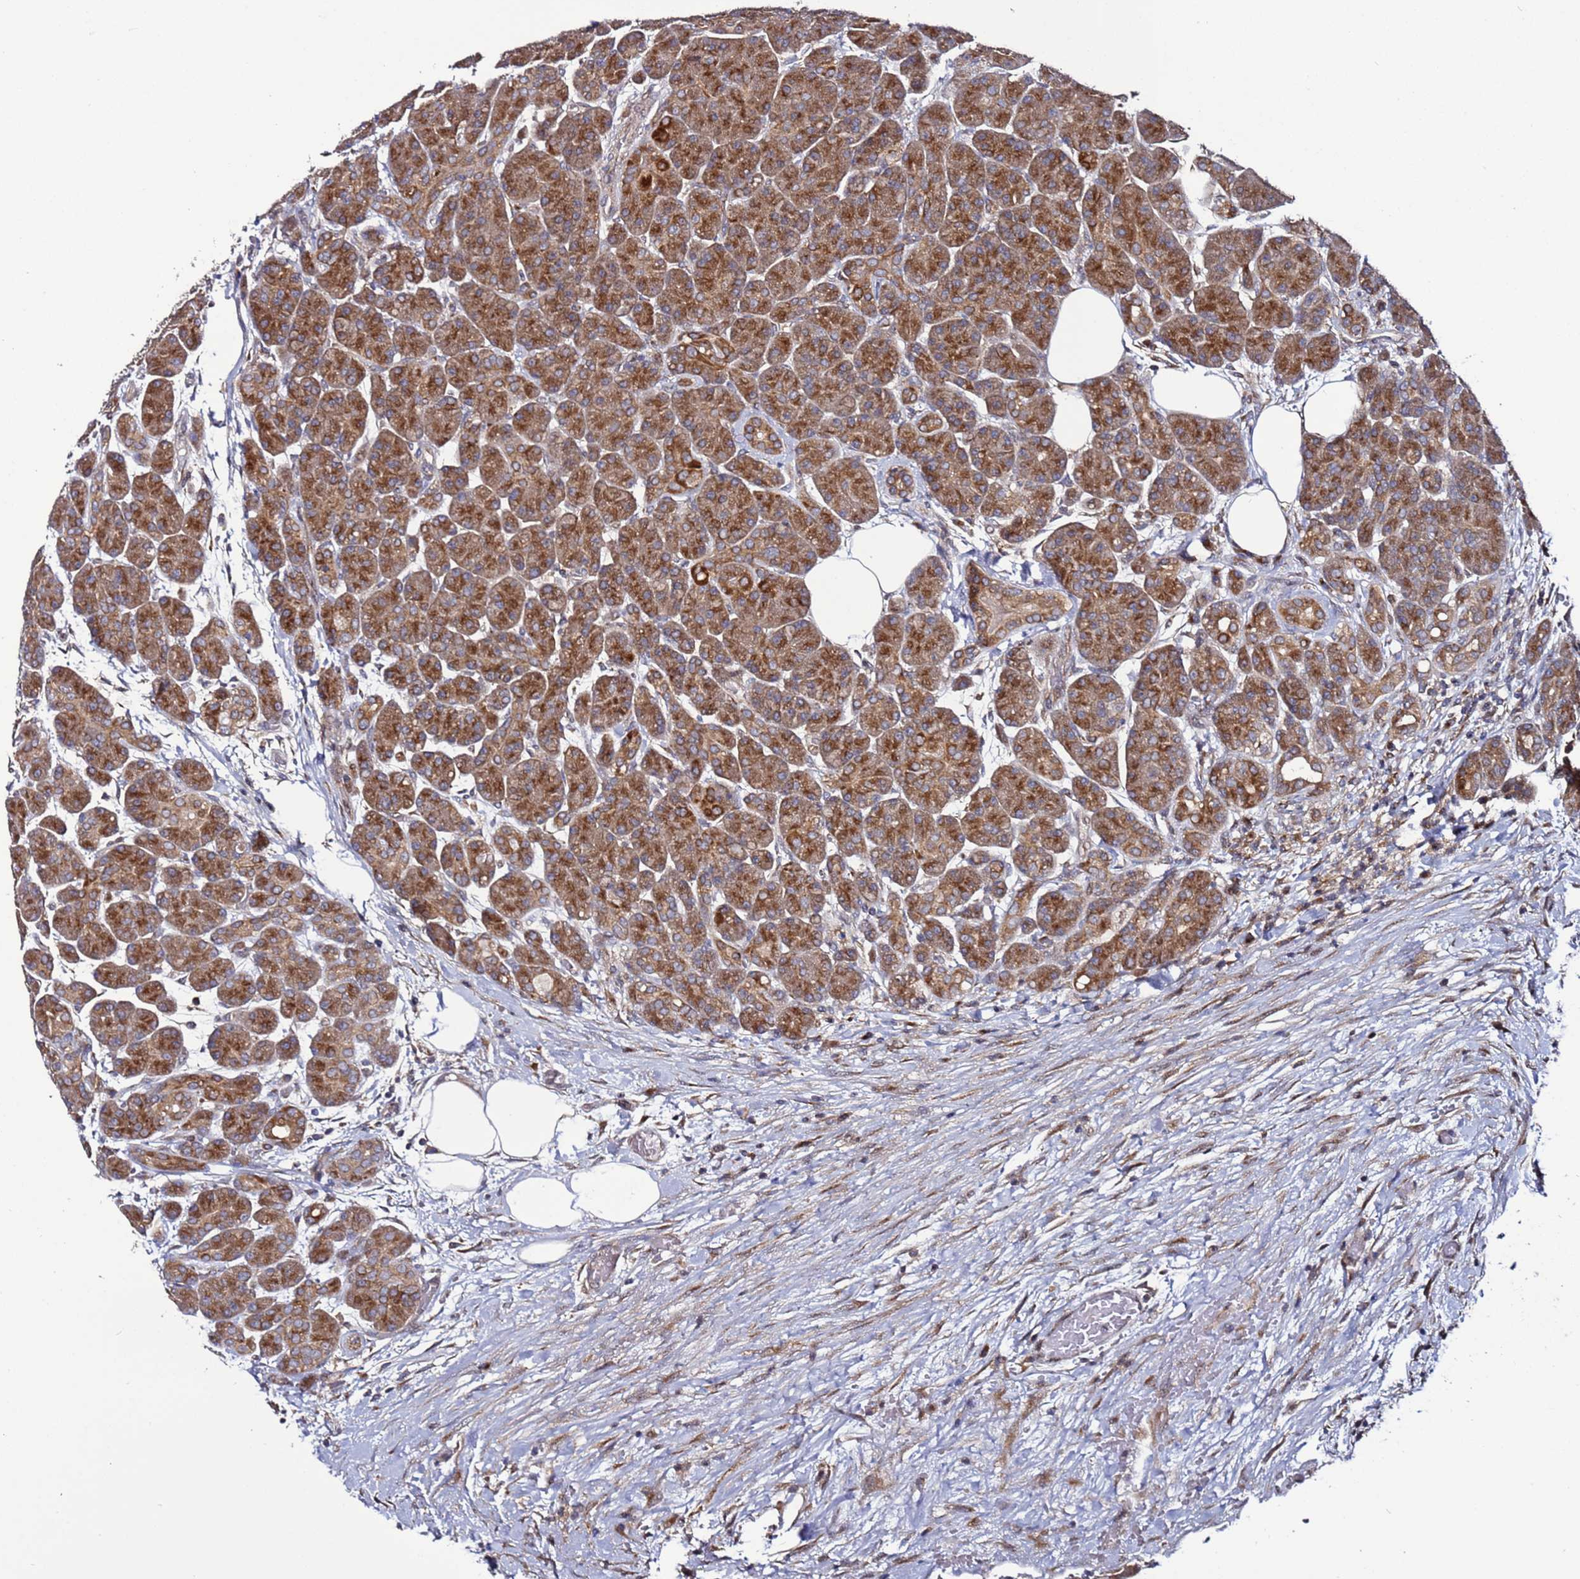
{"staining": {"intensity": "strong", "quantity": ">75%", "location": "cytoplasmic/membranous"}, "tissue": "pancreas", "cell_type": "Exocrine glandular cells", "image_type": "normal", "snomed": [{"axis": "morphology", "description": "Normal tissue, NOS"}, {"axis": "topography", "description": "Pancreas"}], "caption": "Protein staining of normal pancreas reveals strong cytoplasmic/membranous positivity in about >75% of exocrine glandular cells. Immunohistochemistry stains the protein of interest in brown and the nuclei are stained blue.", "gene": "TMEM176B", "patient": {"sex": "male", "age": 63}}